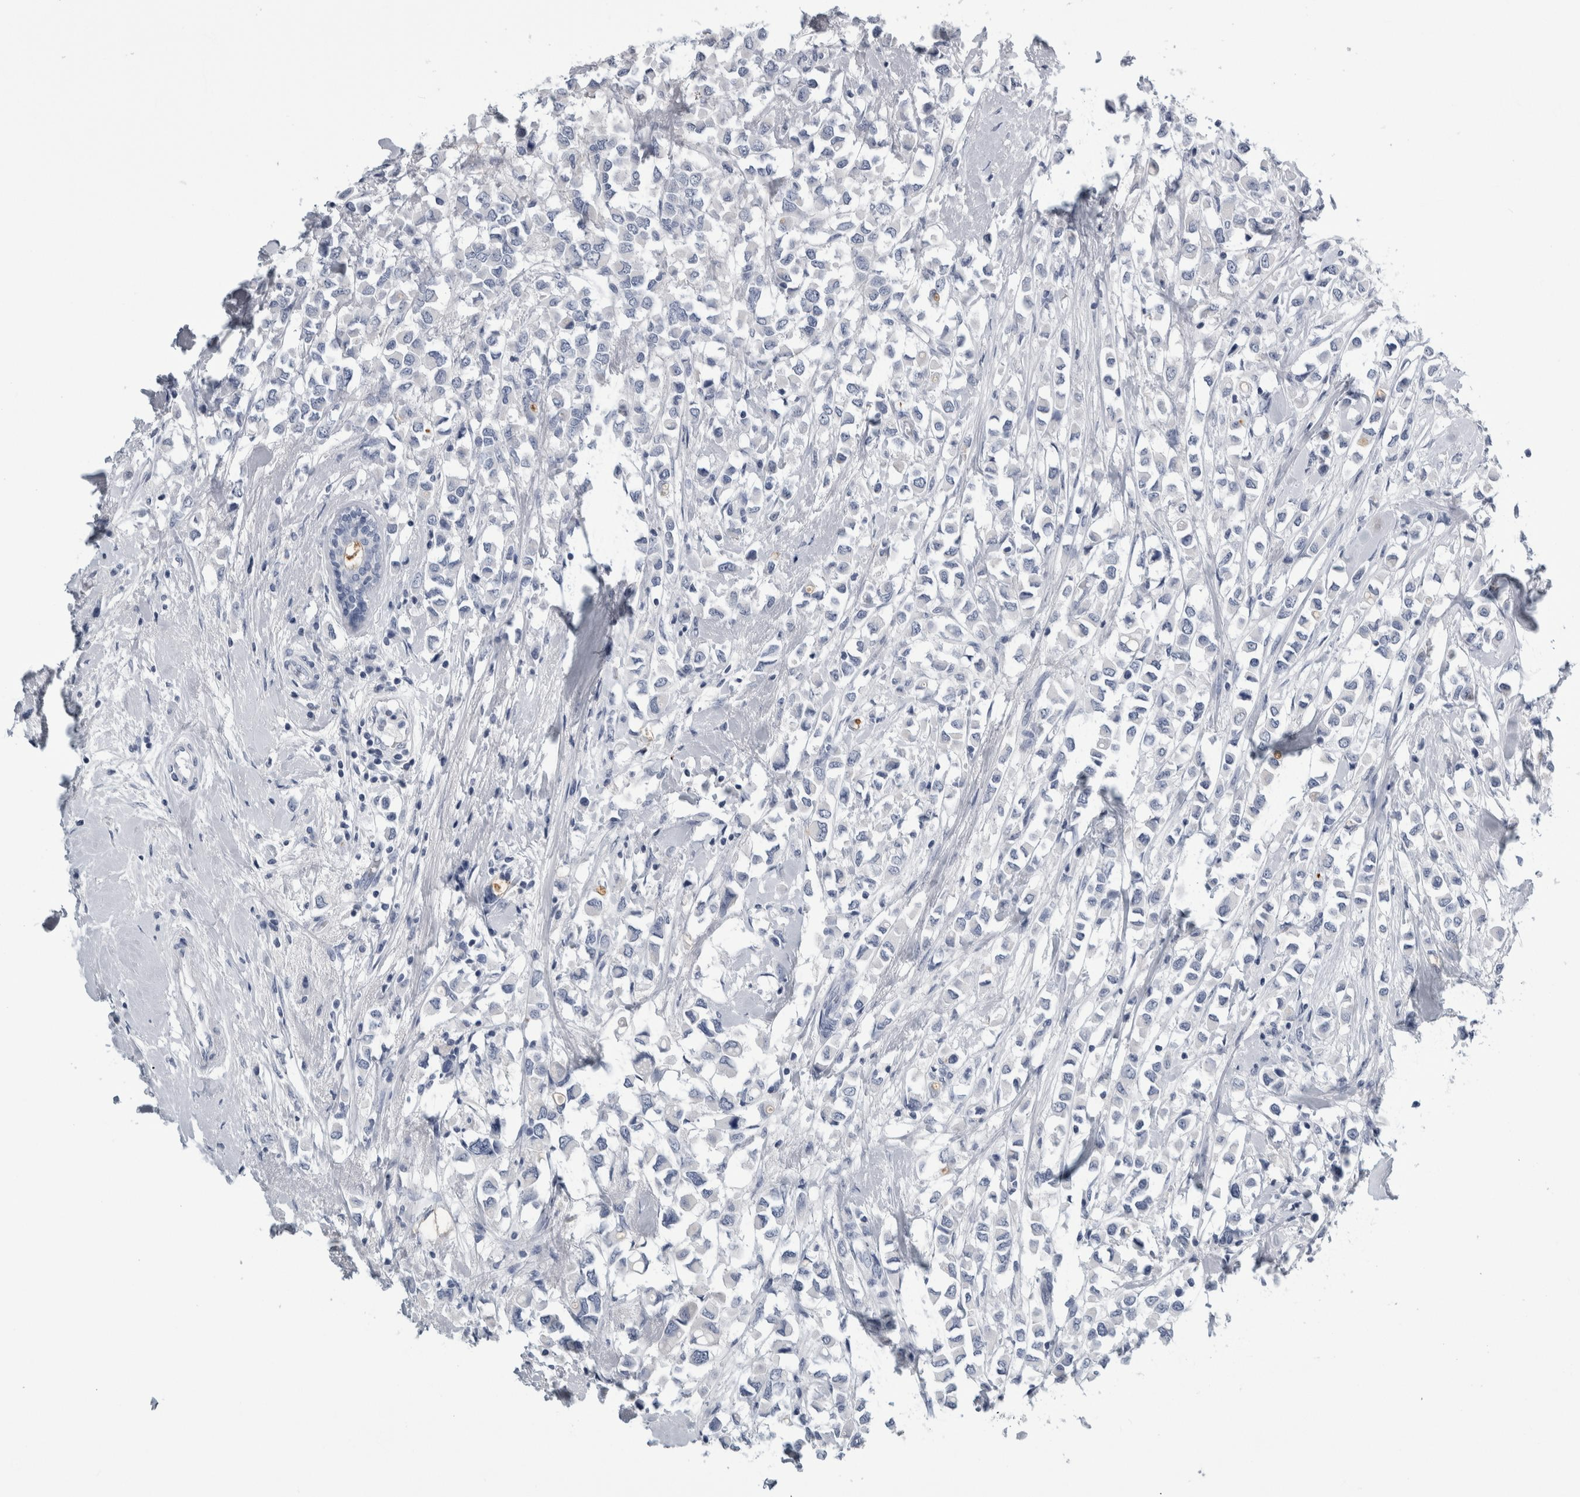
{"staining": {"intensity": "negative", "quantity": "none", "location": "none"}, "tissue": "breast cancer", "cell_type": "Tumor cells", "image_type": "cancer", "snomed": [{"axis": "morphology", "description": "Duct carcinoma"}, {"axis": "topography", "description": "Breast"}], "caption": "A photomicrograph of breast cancer stained for a protein displays no brown staining in tumor cells.", "gene": "ANKFY1", "patient": {"sex": "female", "age": 61}}